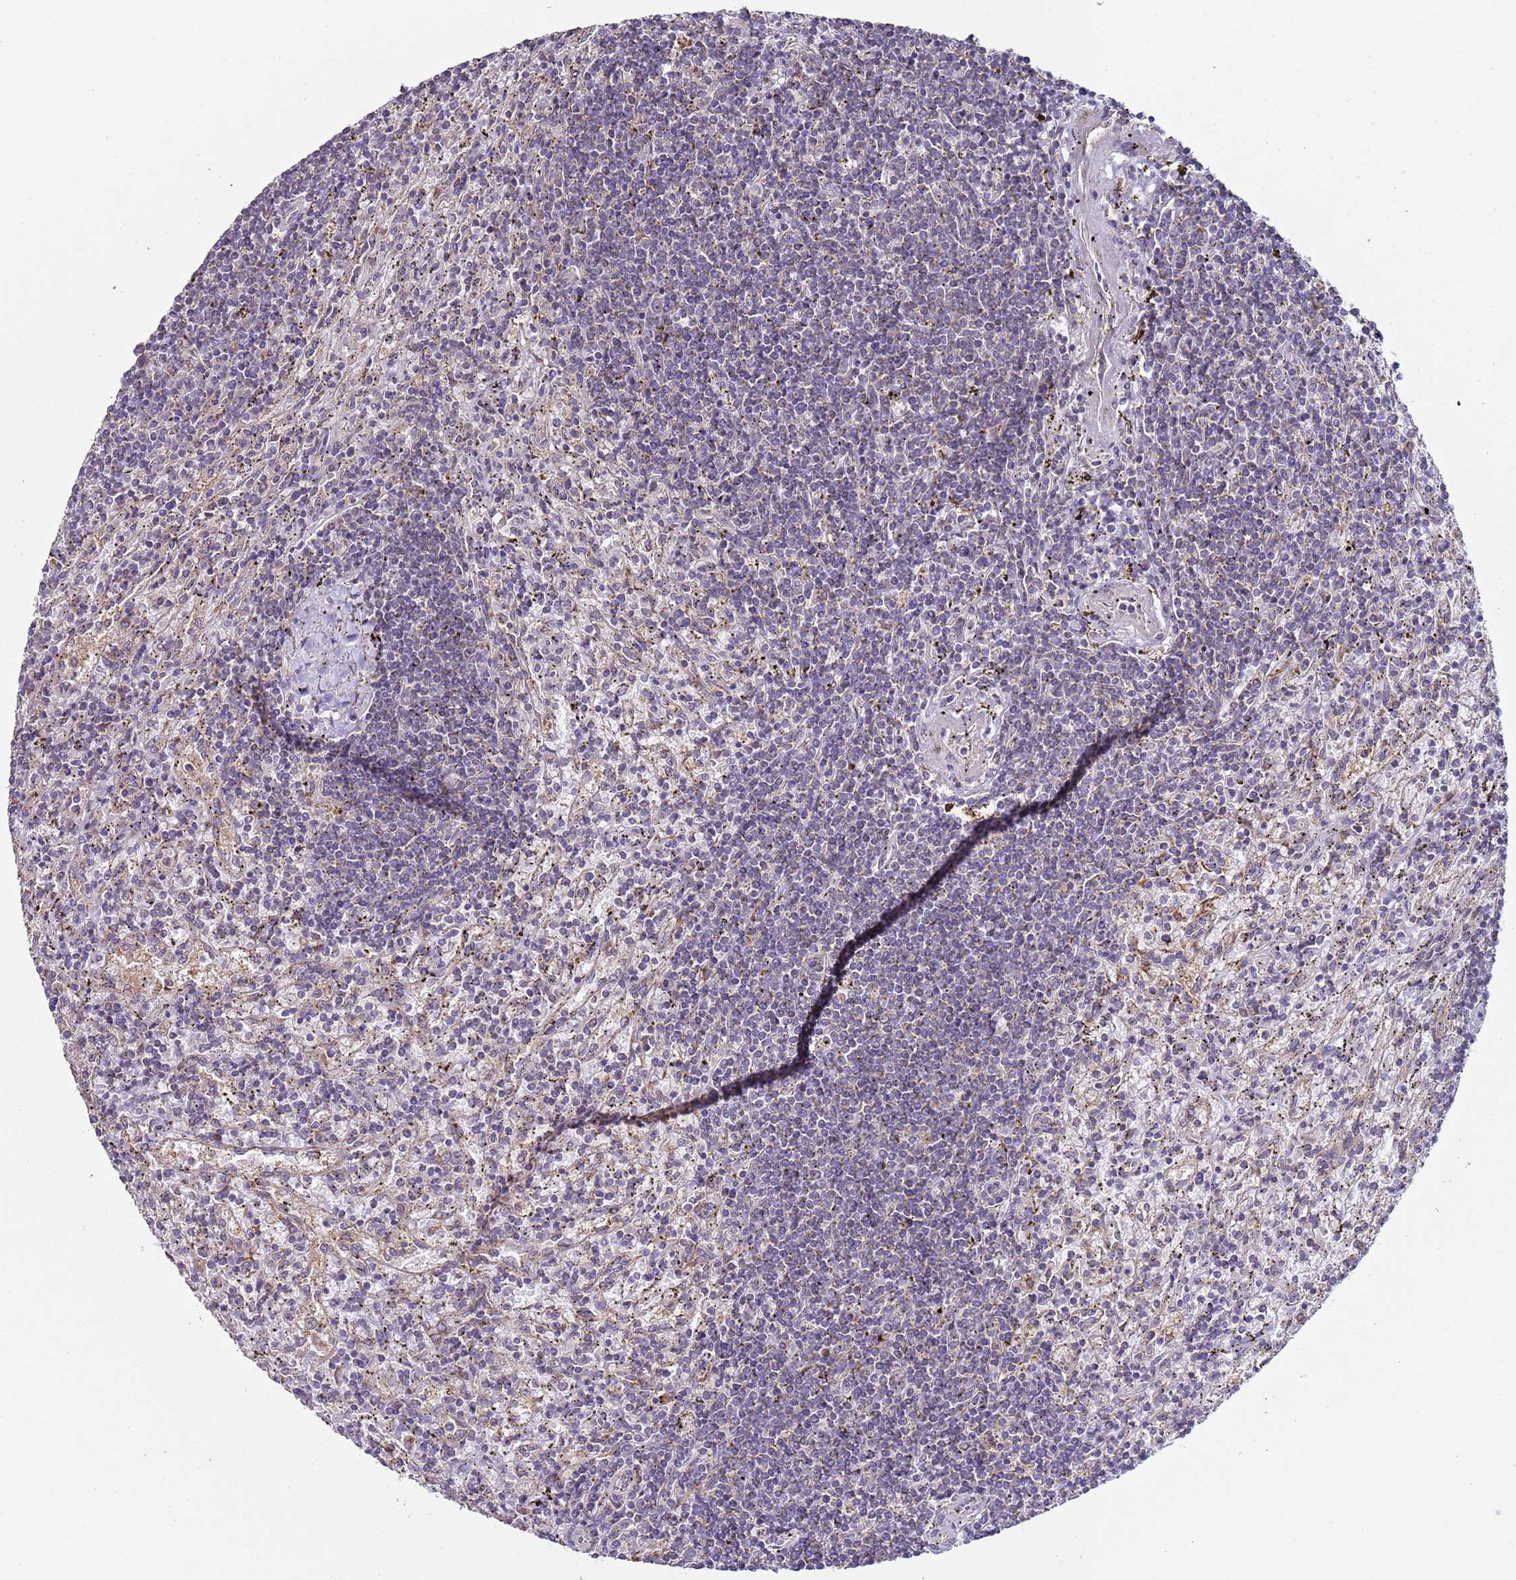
{"staining": {"intensity": "negative", "quantity": "none", "location": "none"}, "tissue": "lymphoma", "cell_type": "Tumor cells", "image_type": "cancer", "snomed": [{"axis": "morphology", "description": "Malignant lymphoma, non-Hodgkin's type, Low grade"}, {"axis": "topography", "description": "Spleen"}], "caption": "This image is of malignant lymphoma, non-Hodgkin's type (low-grade) stained with immunohistochemistry (IHC) to label a protein in brown with the nuclei are counter-stained blue. There is no positivity in tumor cells.", "gene": "DIP2B", "patient": {"sex": "male", "age": 76}}